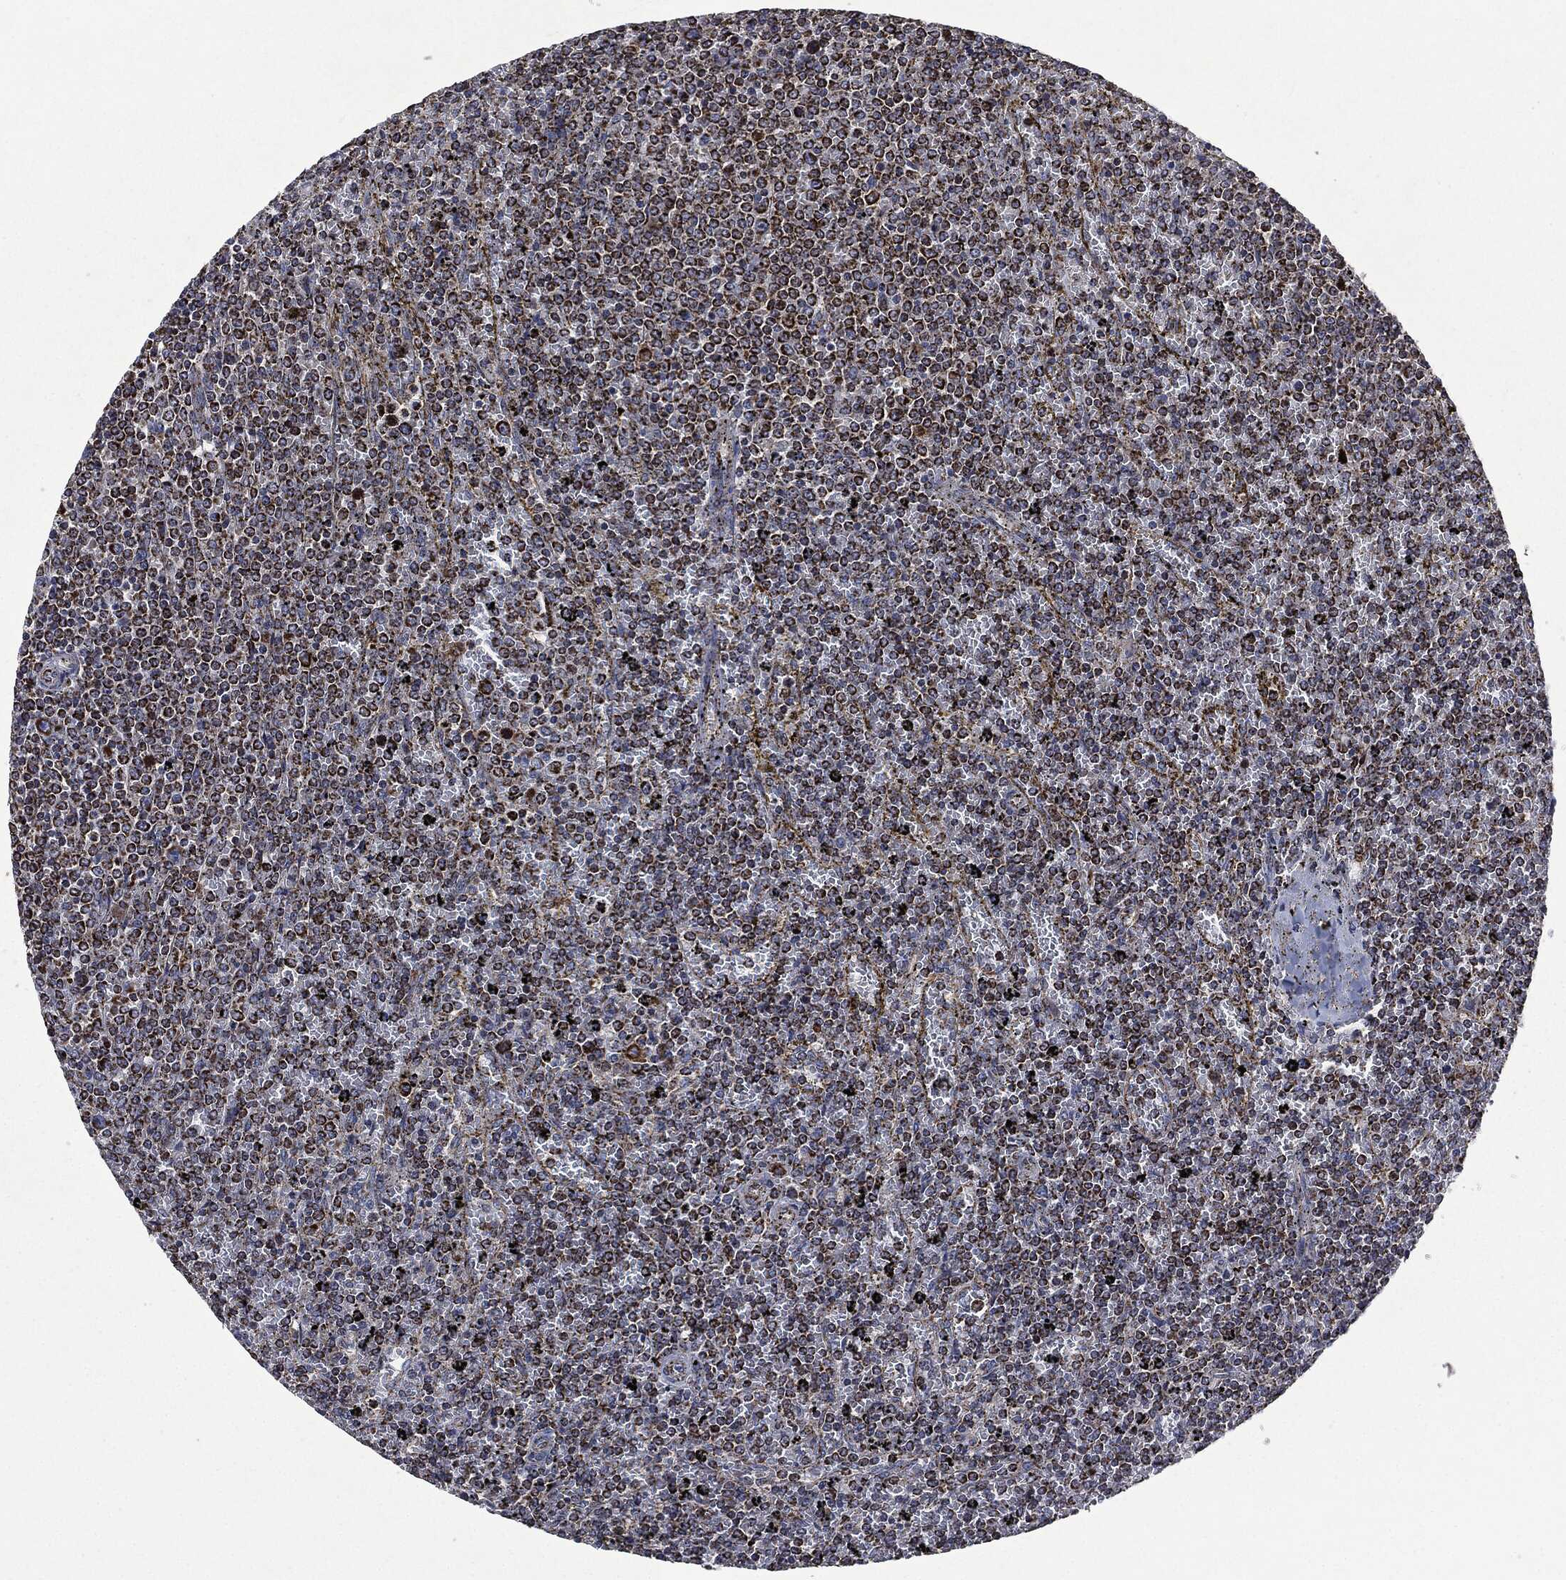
{"staining": {"intensity": "moderate", "quantity": "25%-75%", "location": "cytoplasmic/membranous"}, "tissue": "lymphoma", "cell_type": "Tumor cells", "image_type": "cancer", "snomed": [{"axis": "morphology", "description": "Malignant lymphoma, non-Hodgkin's type, Low grade"}, {"axis": "topography", "description": "Spleen"}], "caption": "The histopathology image demonstrates immunohistochemical staining of low-grade malignant lymphoma, non-Hodgkin's type. There is moderate cytoplasmic/membranous positivity is present in about 25%-75% of tumor cells. The protein of interest is stained brown, and the nuclei are stained in blue (DAB IHC with brightfield microscopy, high magnification).", "gene": "RYK", "patient": {"sex": "female", "age": 77}}